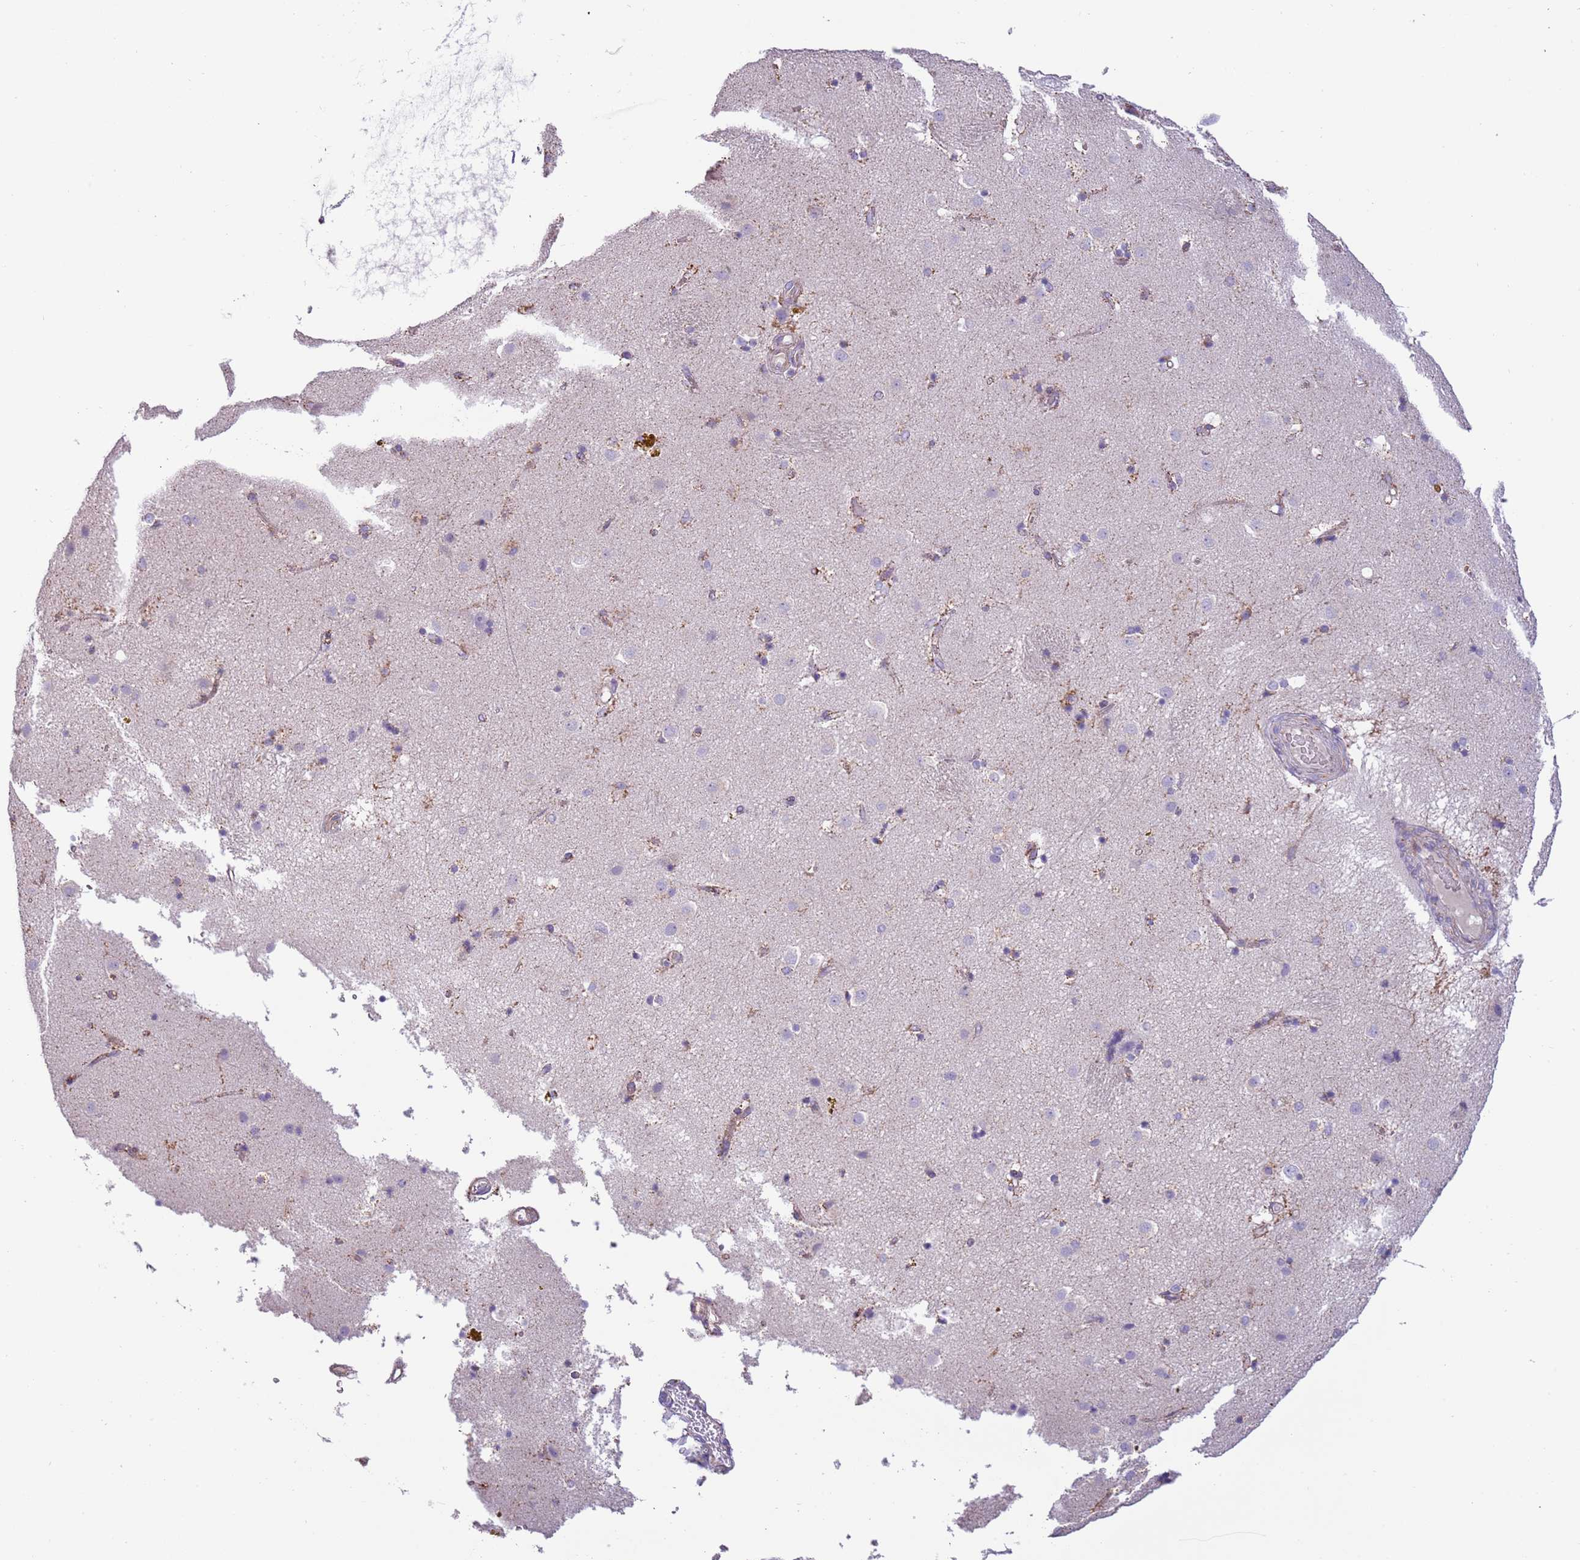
{"staining": {"intensity": "negative", "quantity": "none", "location": "none"}, "tissue": "caudate", "cell_type": "Glial cells", "image_type": "normal", "snomed": [{"axis": "morphology", "description": "Normal tissue, NOS"}, {"axis": "topography", "description": "Lateral ventricle wall"}], "caption": "Caudate was stained to show a protein in brown. There is no significant expression in glial cells. Nuclei are stained in blue.", "gene": "RNF222", "patient": {"sex": "male", "age": 70}}